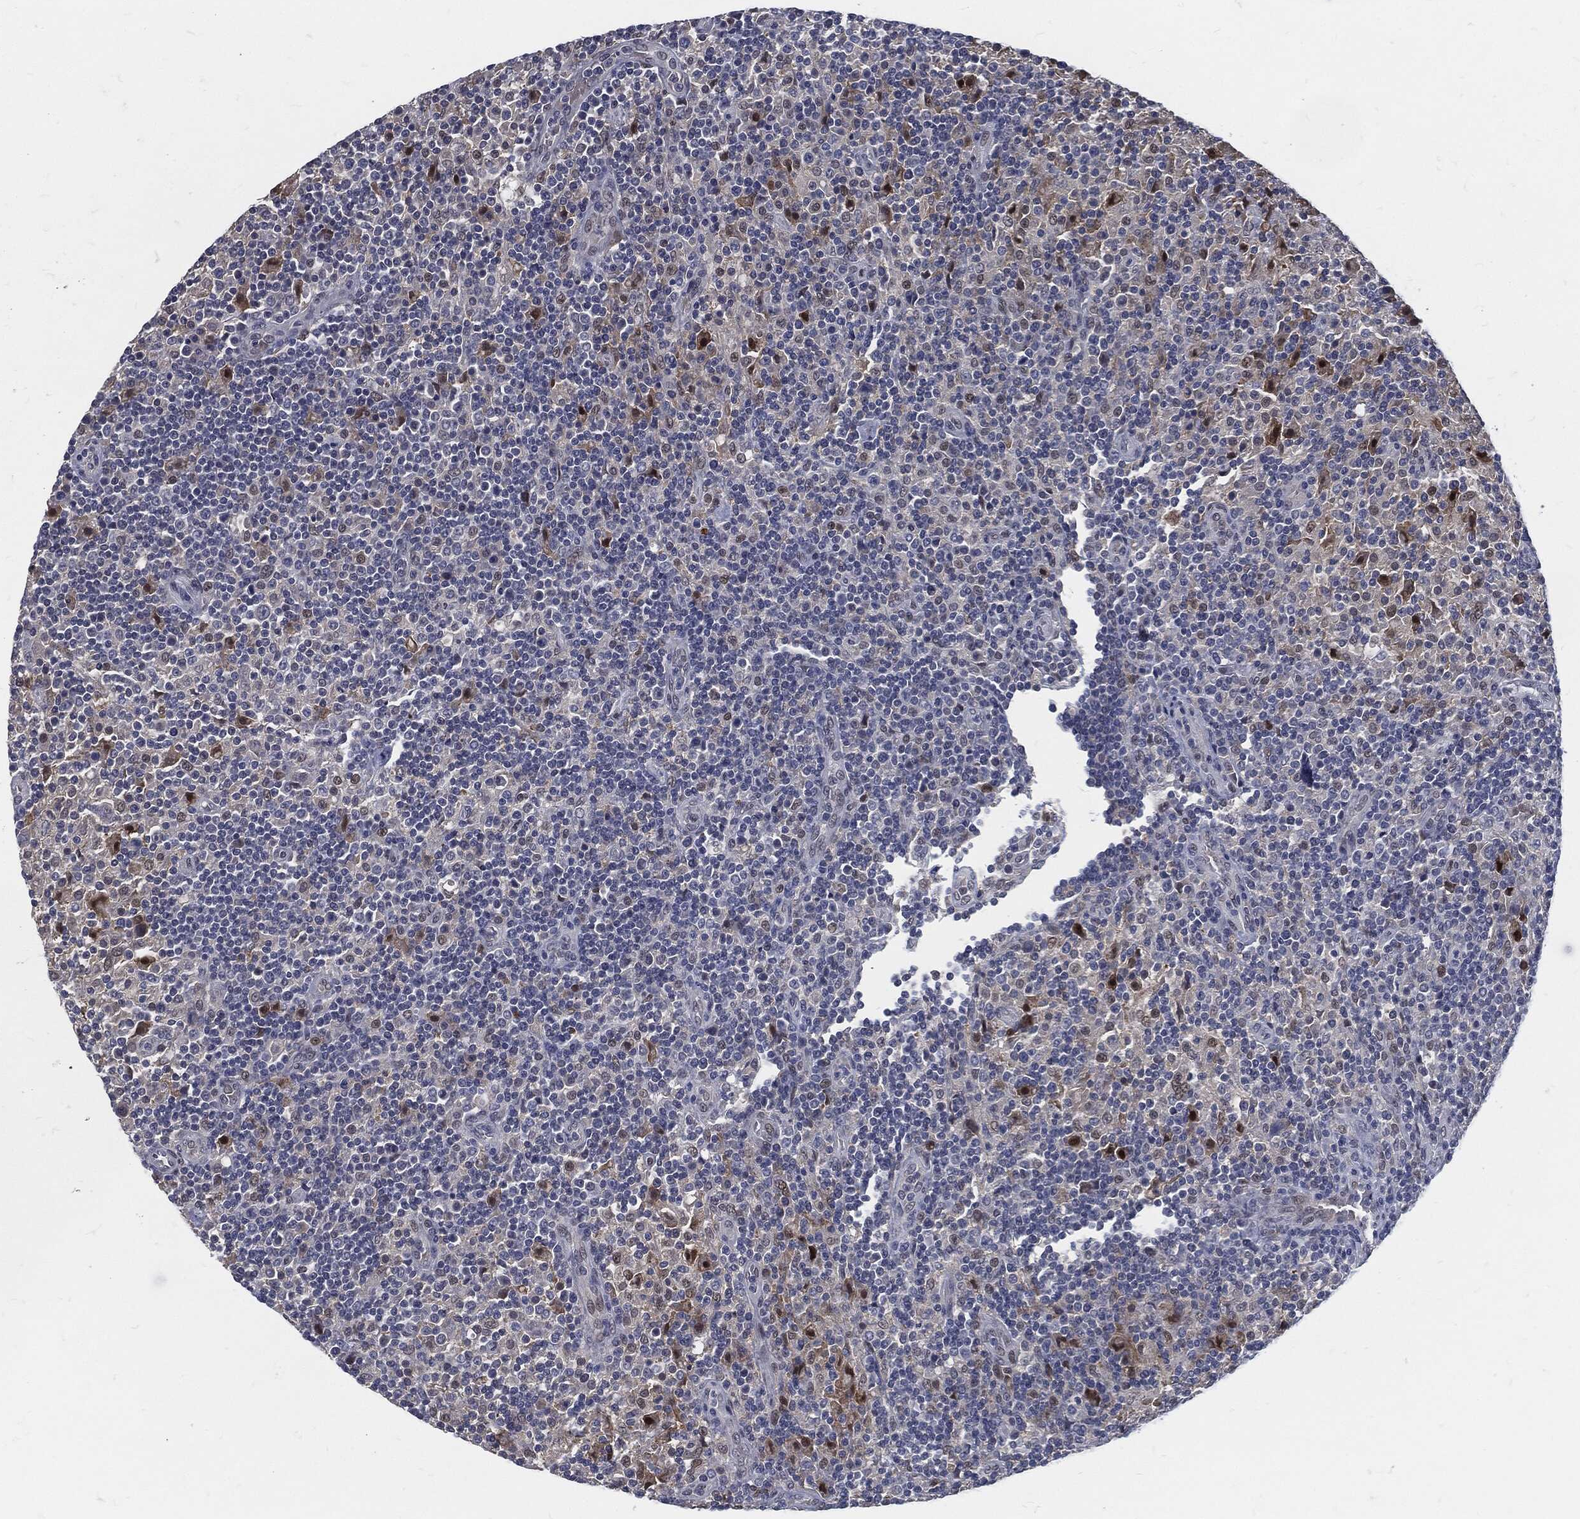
{"staining": {"intensity": "weak", "quantity": "<25%", "location": "cytoplasmic/membranous"}, "tissue": "lymphoma", "cell_type": "Tumor cells", "image_type": "cancer", "snomed": [{"axis": "morphology", "description": "Hodgkin's disease, NOS"}, {"axis": "topography", "description": "Lymph node"}], "caption": "The photomicrograph reveals no staining of tumor cells in lymphoma. The staining was performed using DAB to visualize the protein expression in brown, while the nuclei were stained in blue with hematoxylin (Magnification: 20x).", "gene": "PROM1", "patient": {"sex": "male", "age": 70}}